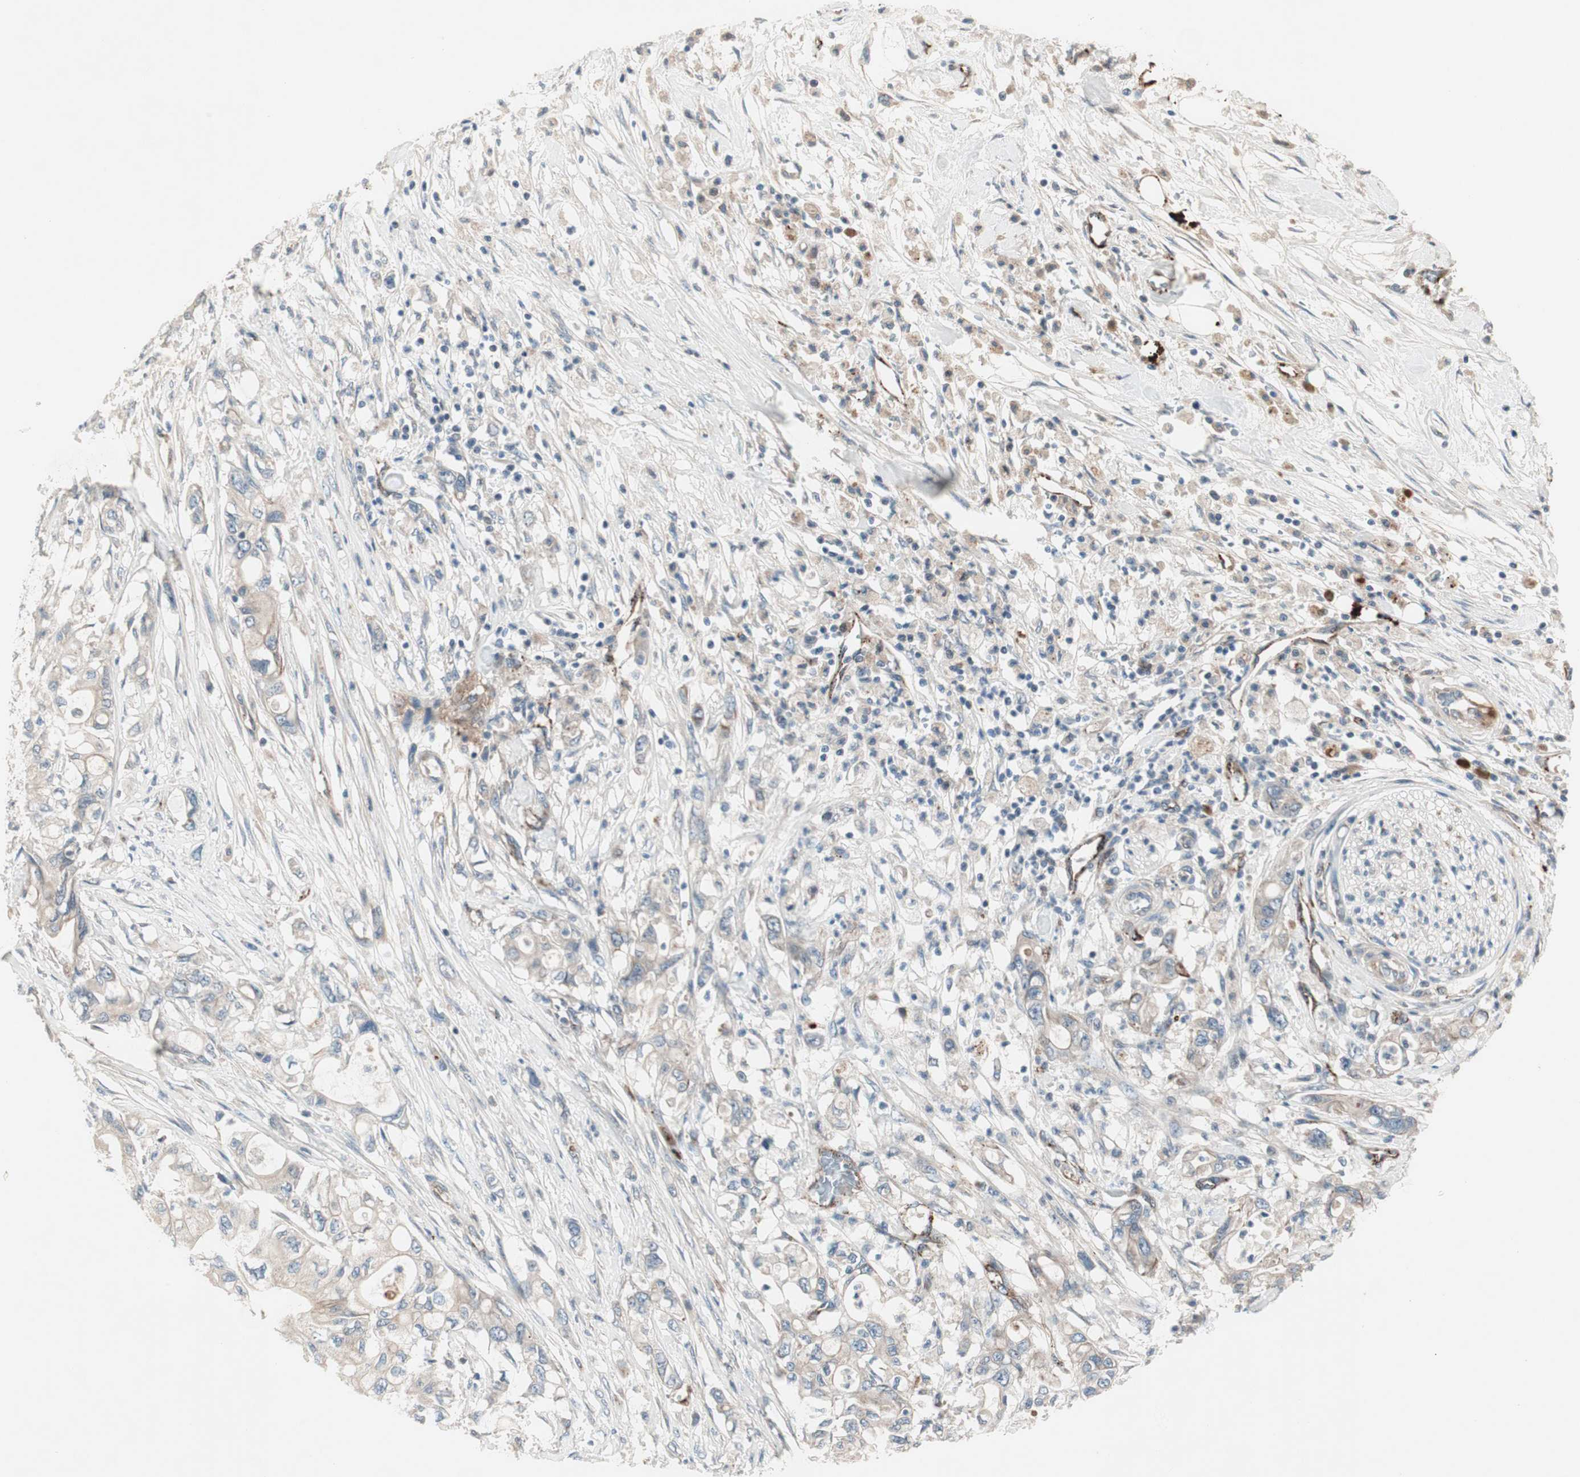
{"staining": {"intensity": "negative", "quantity": "none", "location": "none"}, "tissue": "pancreatic cancer", "cell_type": "Tumor cells", "image_type": "cancer", "snomed": [{"axis": "morphology", "description": "Adenocarcinoma, NOS"}, {"axis": "topography", "description": "Pancreas"}], "caption": "The histopathology image displays no staining of tumor cells in adenocarcinoma (pancreatic).", "gene": "FGFR4", "patient": {"sex": "male", "age": 79}}